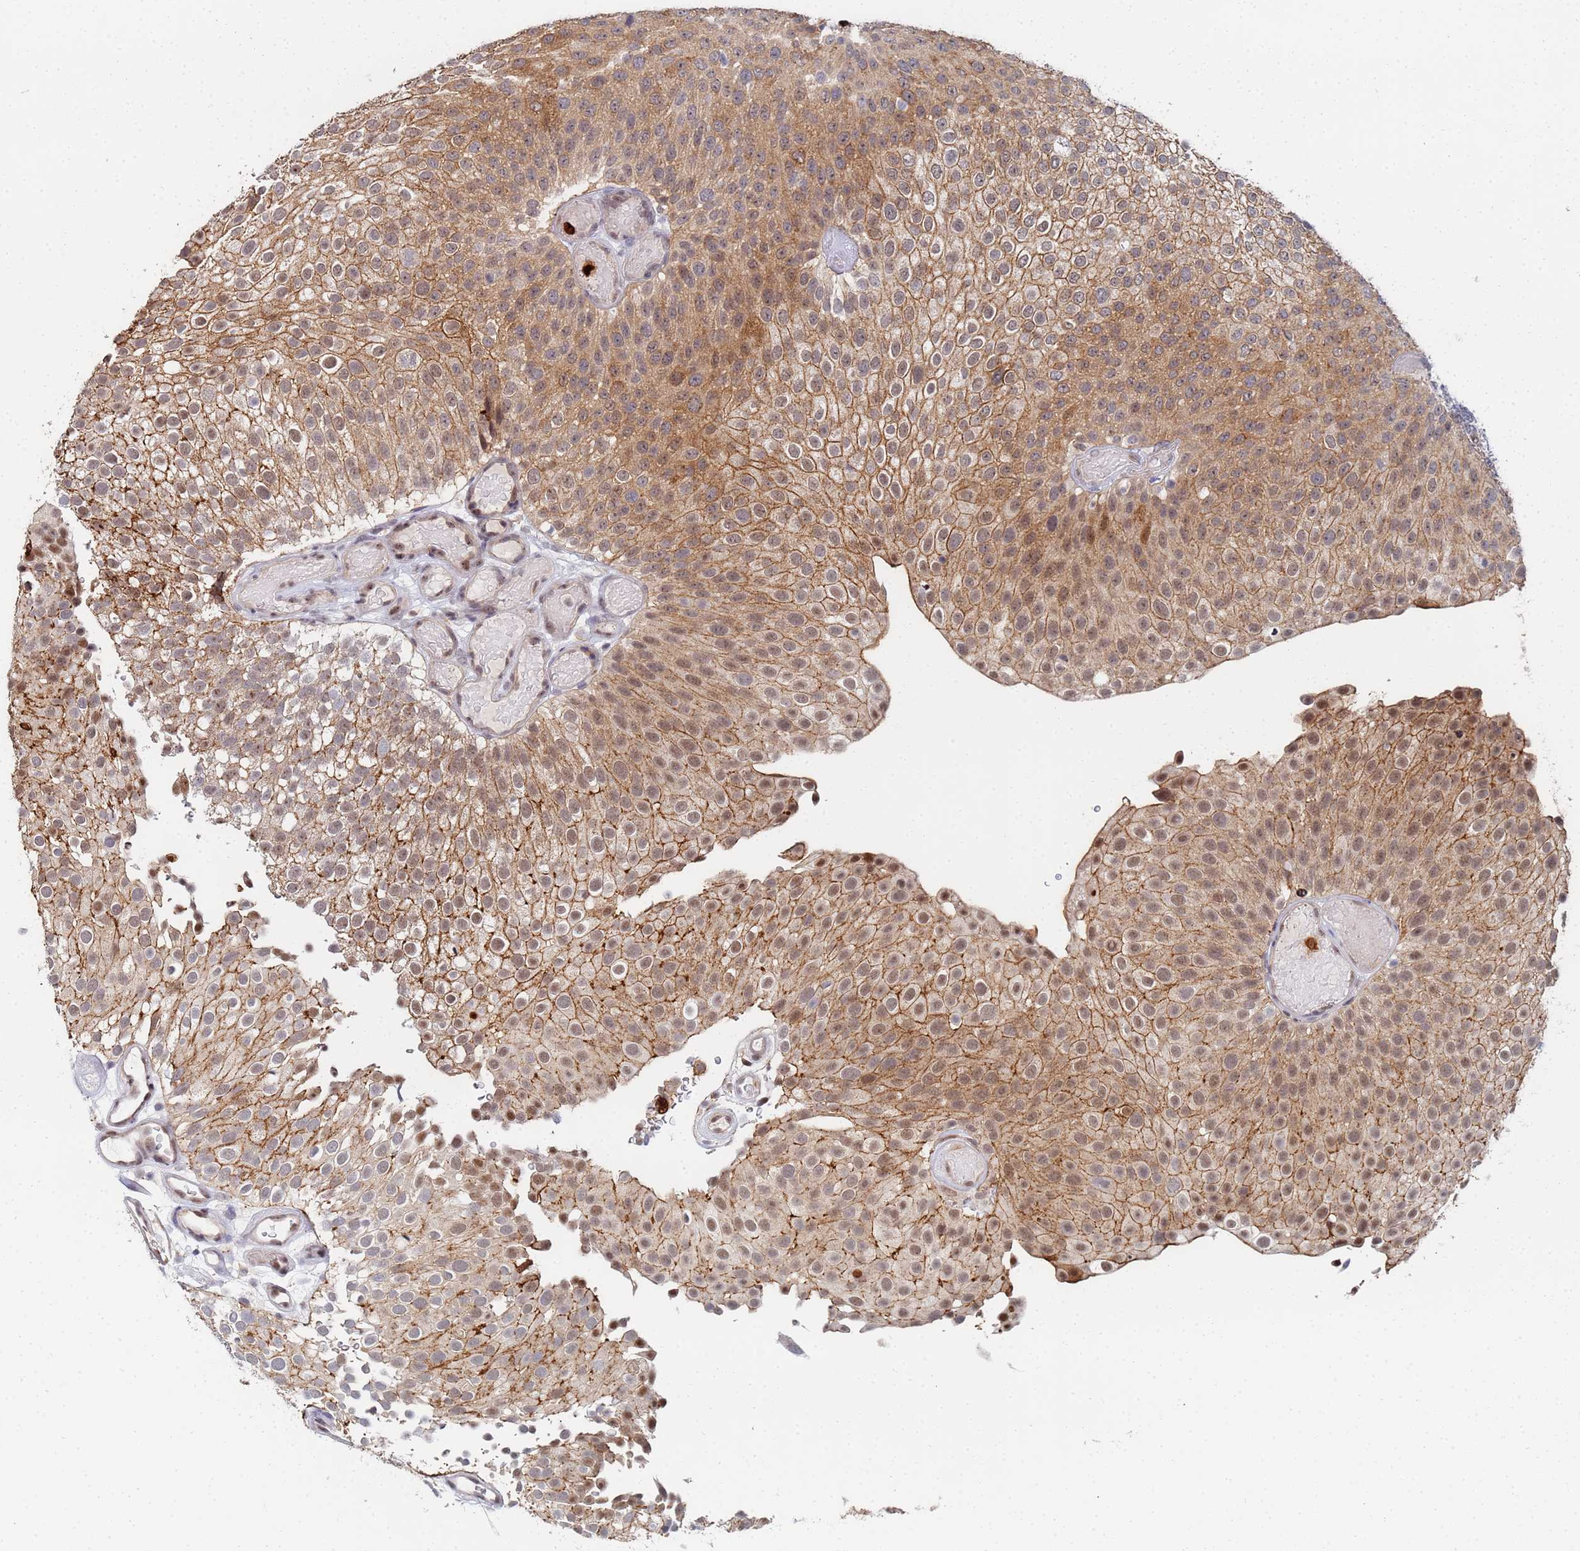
{"staining": {"intensity": "moderate", "quantity": ">75%", "location": "cytoplasmic/membranous"}, "tissue": "urothelial cancer", "cell_type": "Tumor cells", "image_type": "cancer", "snomed": [{"axis": "morphology", "description": "Urothelial carcinoma, Low grade"}, {"axis": "topography", "description": "Urinary bladder"}], "caption": "This is an image of immunohistochemistry (IHC) staining of urothelial cancer, which shows moderate positivity in the cytoplasmic/membranous of tumor cells.", "gene": "MTCL1", "patient": {"sex": "male", "age": 78}}